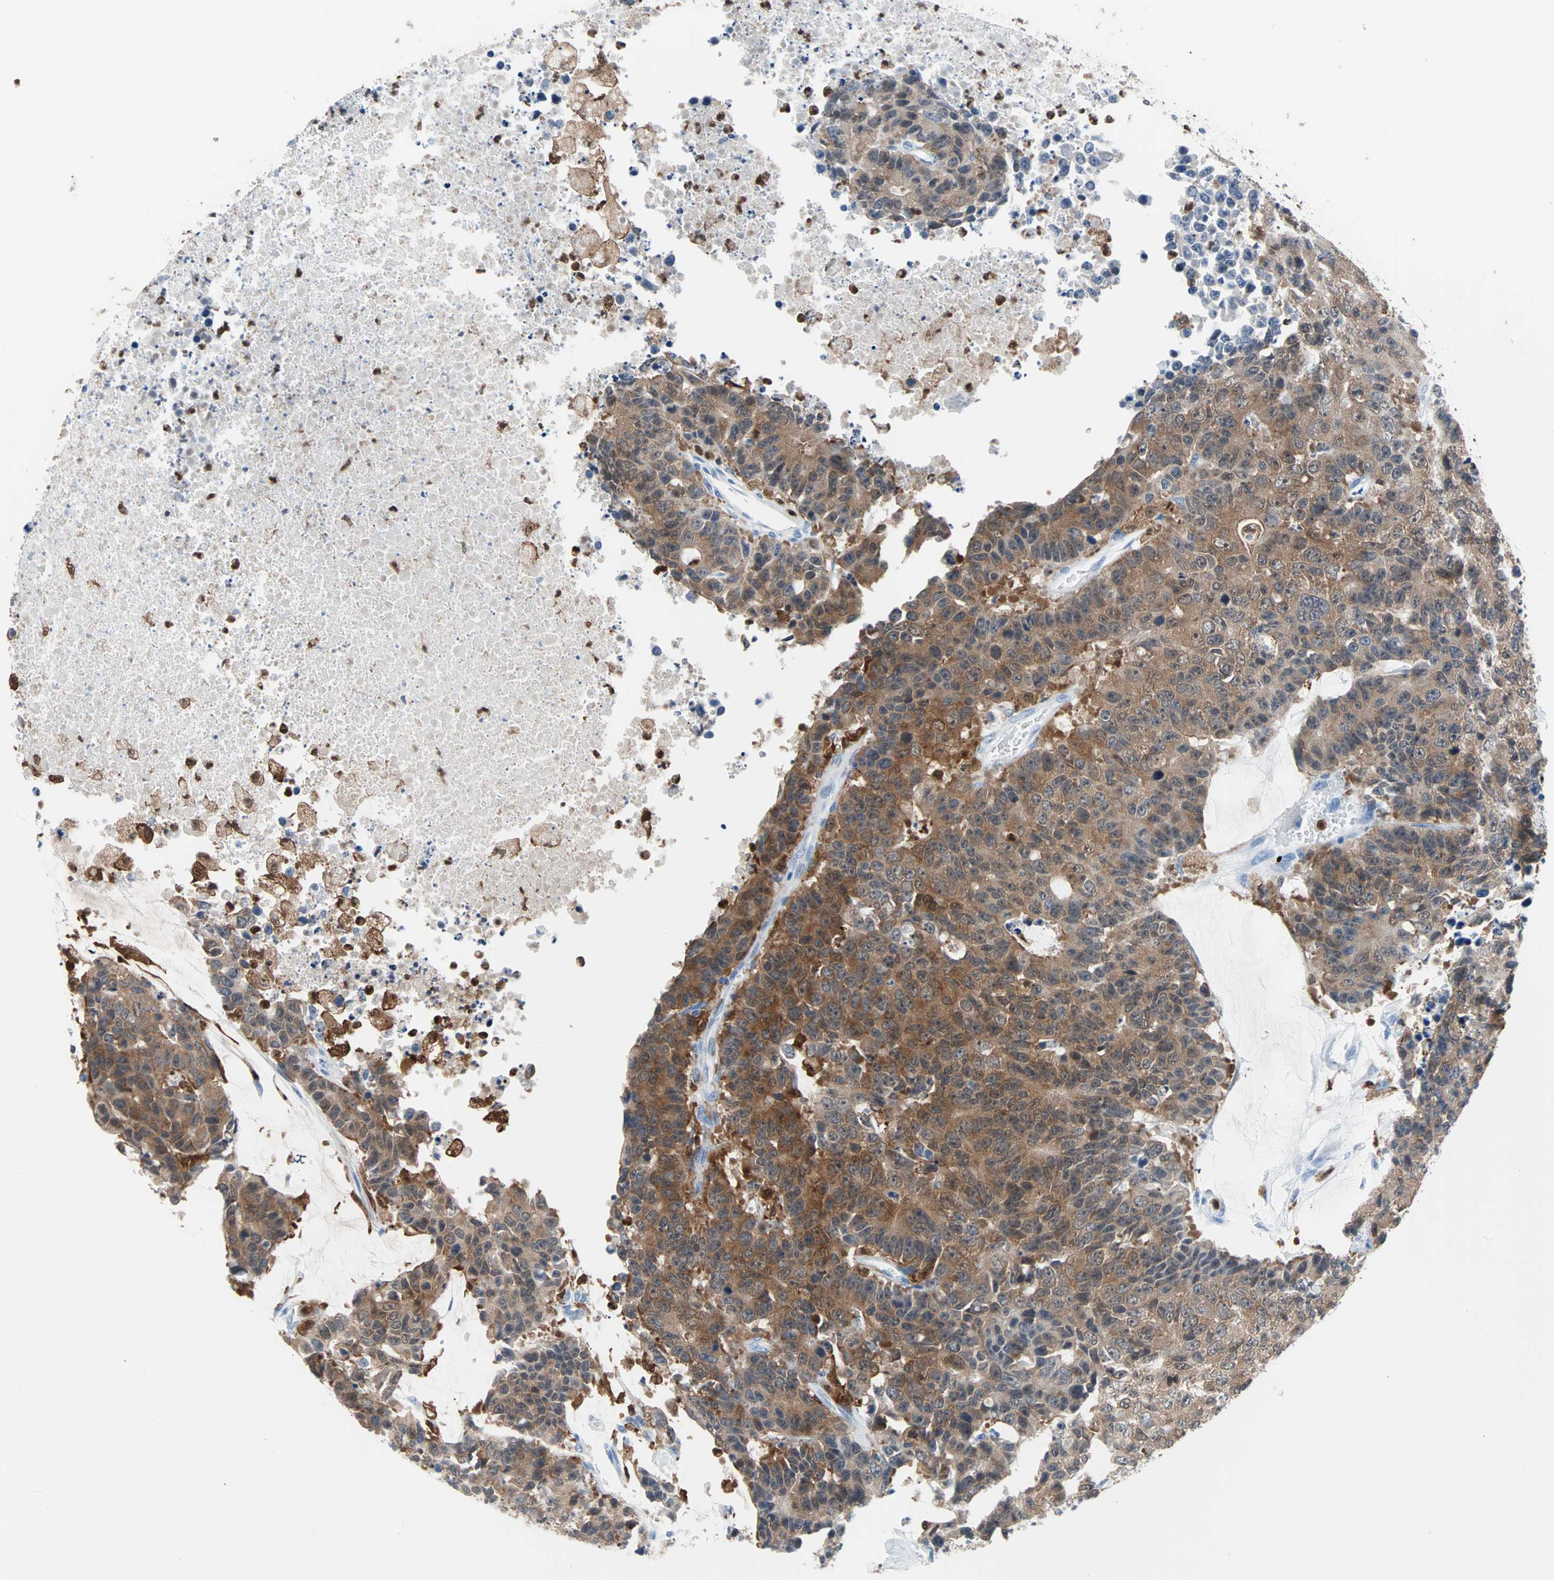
{"staining": {"intensity": "moderate", "quantity": ">75%", "location": "cytoplasmic/membranous"}, "tissue": "colorectal cancer", "cell_type": "Tumor cells", "image_type": "cancer", "snomed": [{"axis": "morphology", "description": "Adenocarcinoma, NOS"}, {"axis": "topography", "description": "Colon"}], "caption": "Immunohistochemical staining of human adenocarcinoma (colorectal) exhibits medium levels of moderate cytoplasmic/membranous protein staining in about >75% of tumor cells.", "gene": "SYK", "patient": {"sex": "female", "age": 86}}